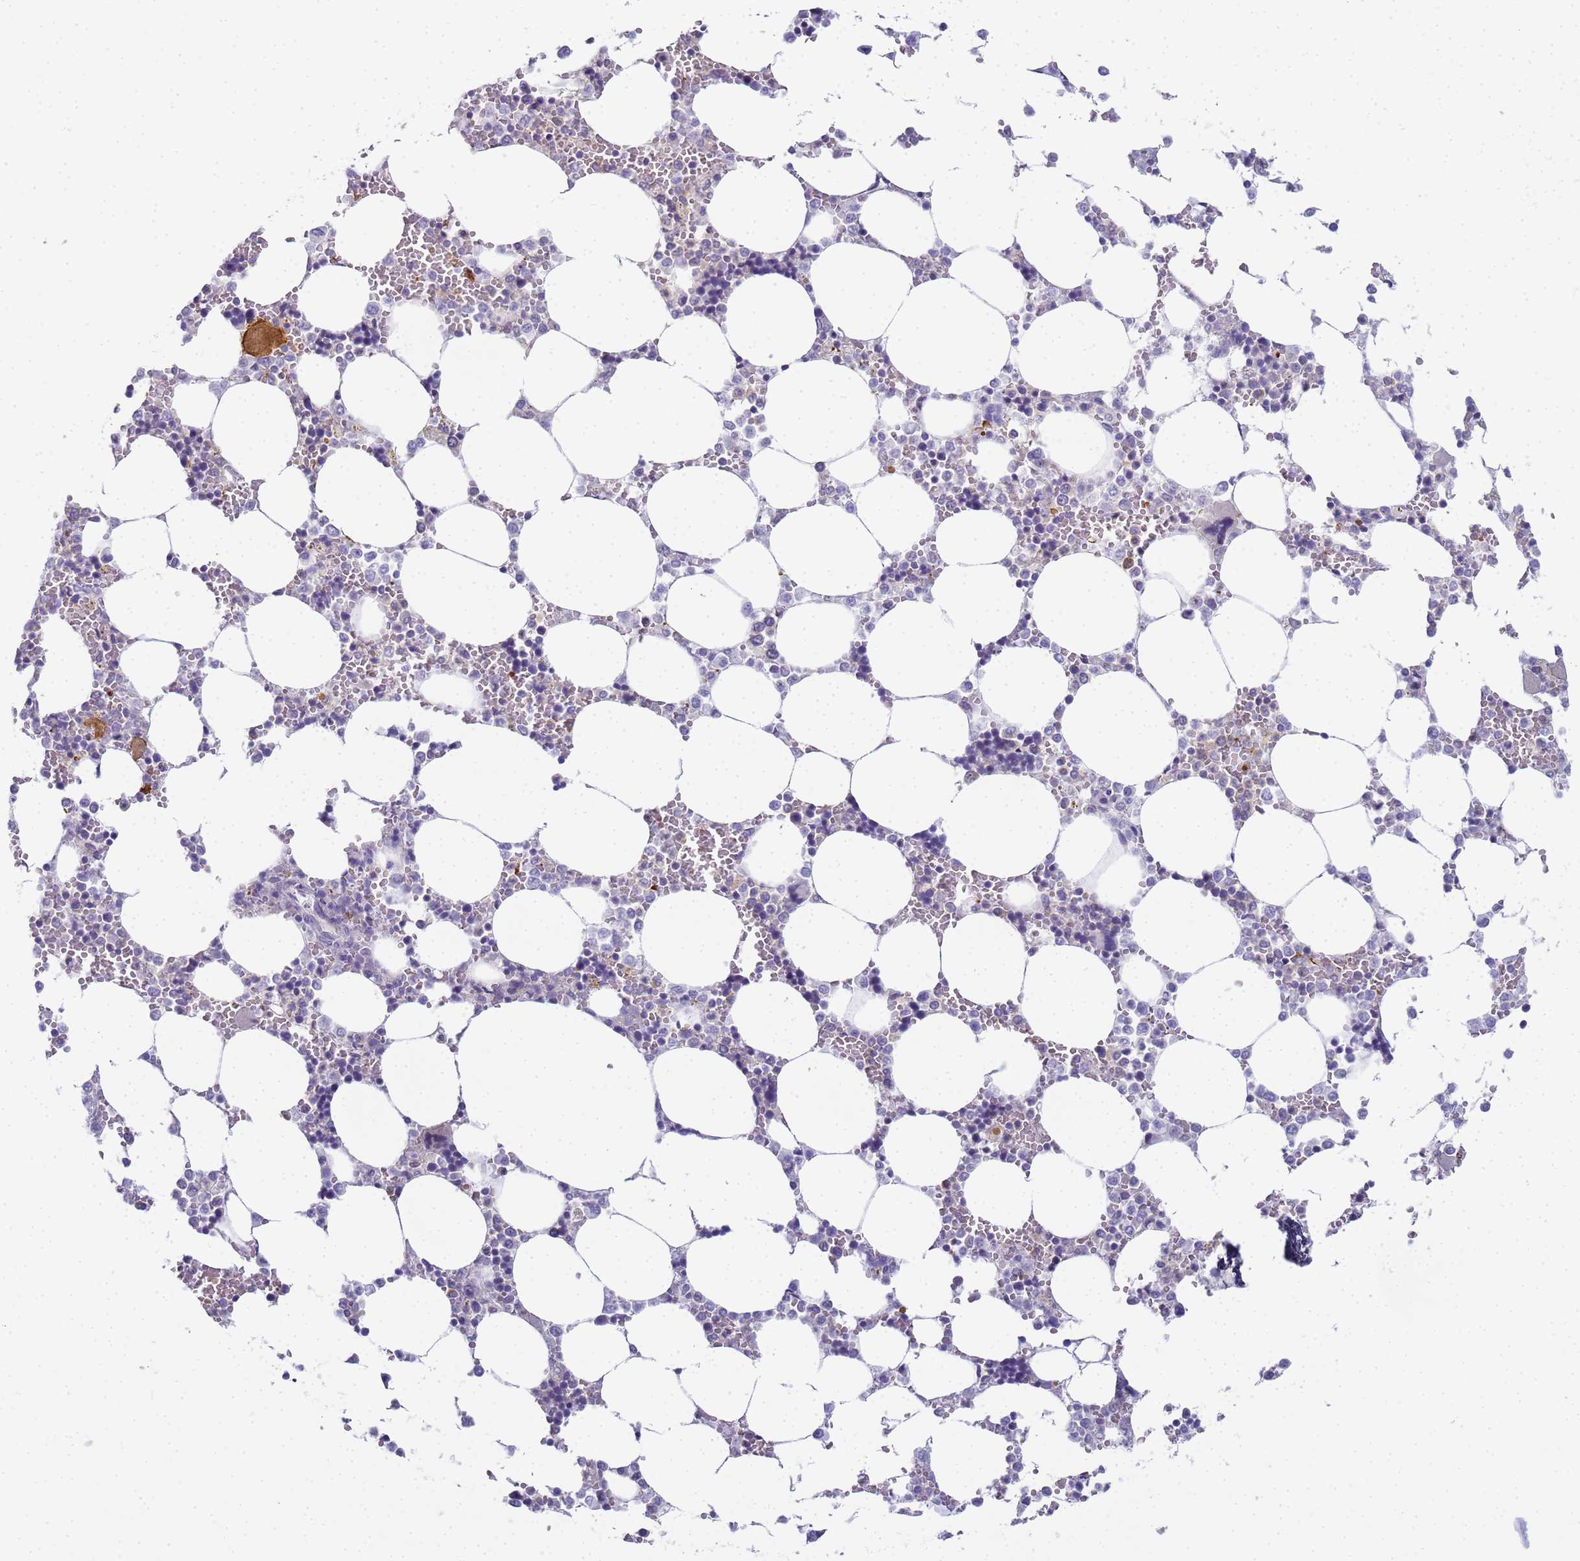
{"staining": {"intensity": "moderate", "quantity": "<25%", "location": "cytoplasmic/membranous"}, "tissue": "bone marrow", "cell_type": "Hematopoietic cells", "image_type": "normal", "snomed": [{"axis": "morphology", "description": "Normal tissue, NOS"}, {"axis": "topography", "description": "Bone marrow"}], "caption": "Brown immunohistochemical staining in unremarkable bone marrow demonstrates moderate cytoplasmic/membranous staining in about <25% of hematopoietic cells.", "gene": "CR1", "patient": {"sex": "male", "age": 64}}